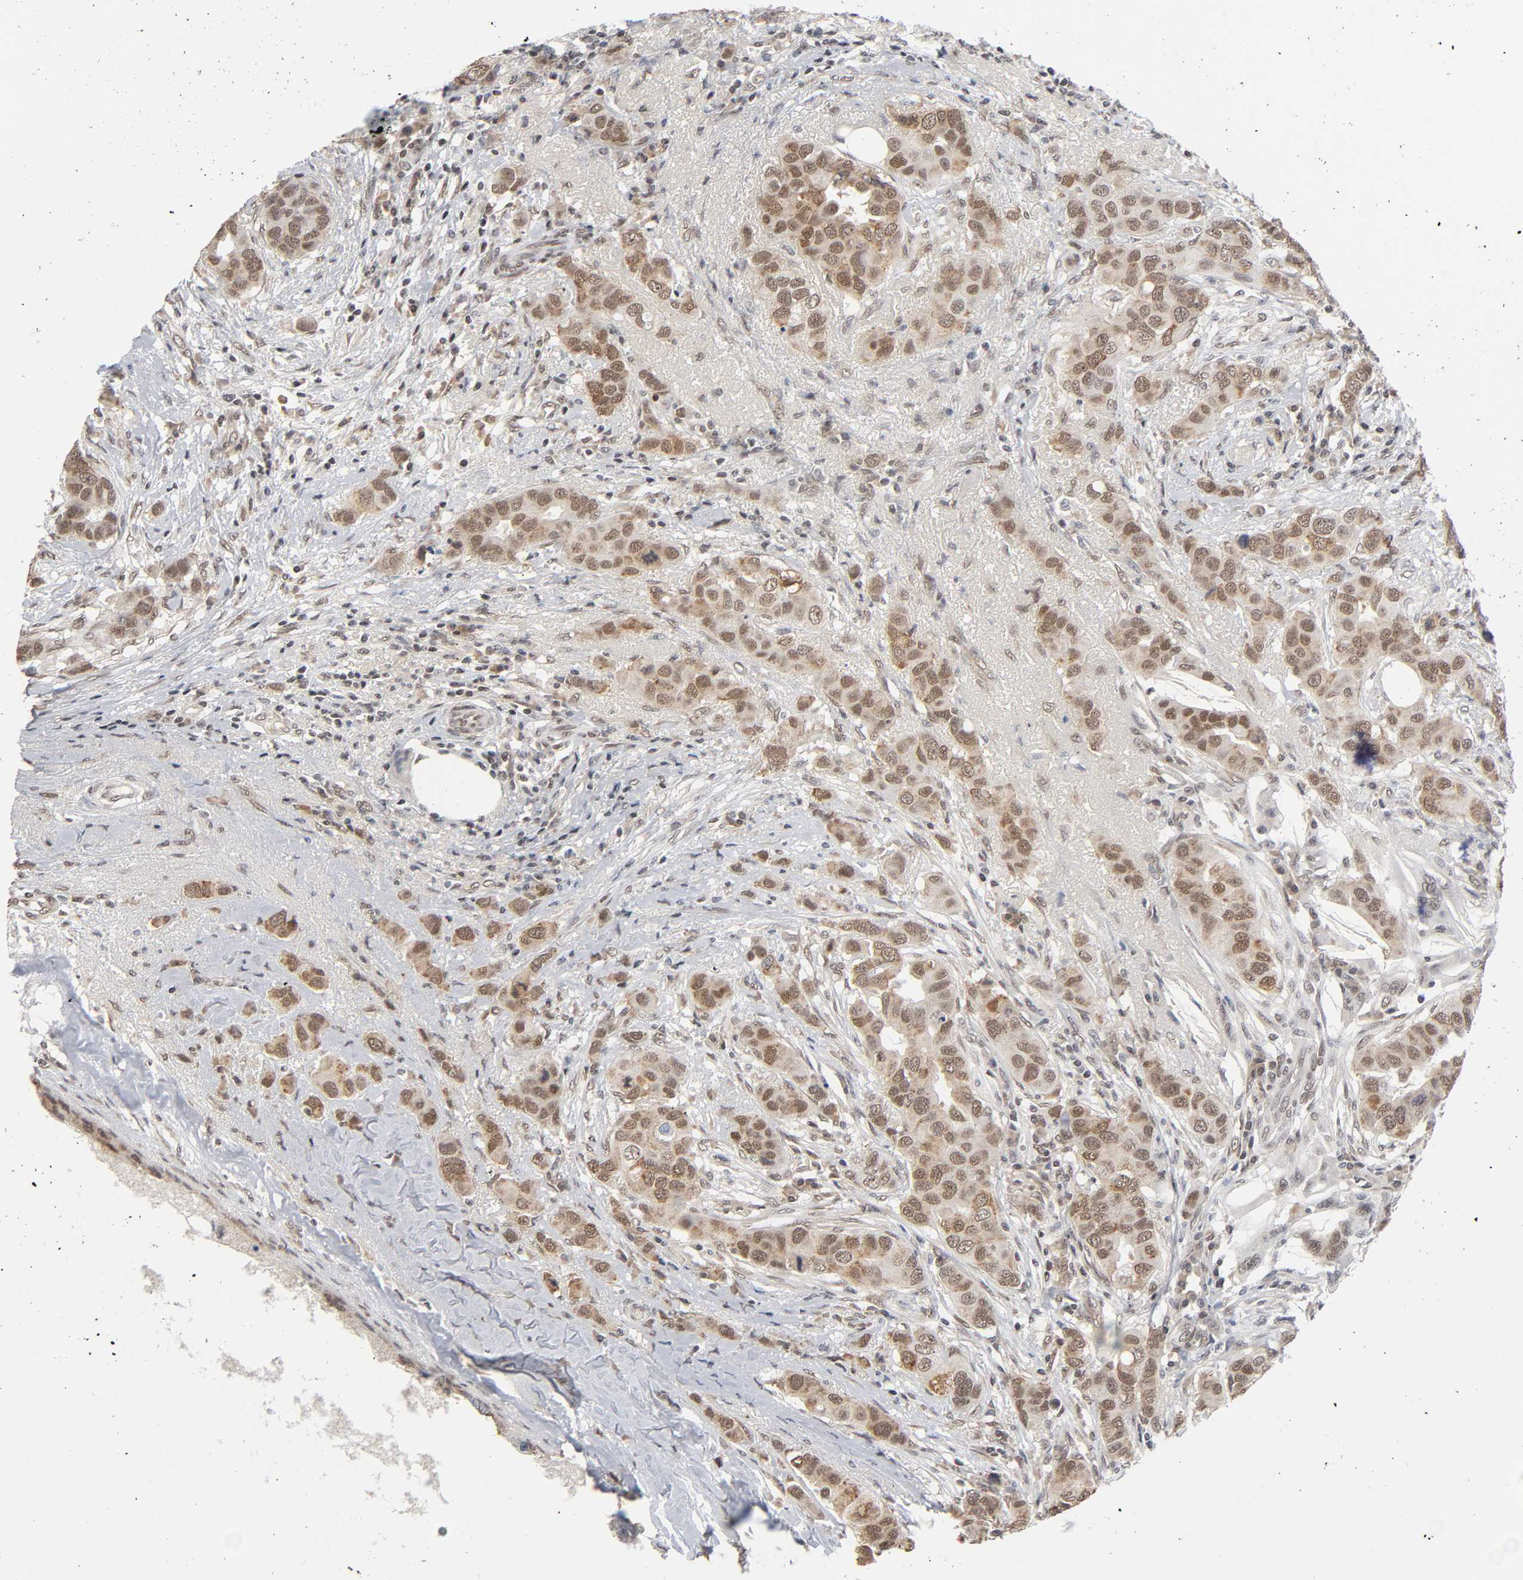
{"staining": {"intensity": "moderate", "quantity": ">75%", "location": "cytoplasmic/membranous,nuclear"}, "tissue": "breast cancer", "cell_type": "Tumor cells", "image_type": "cancer", "snomed": [{"axis": "morphology", "description": "Duct carcinoma"}, {"axis": "topography", "description": "Breast"}], "caption": "Tumor cells show moderate cytoplasmic/membranous and nuclear staining in about >75% of cells in breast invasive ductal carcinoma.", "gene": "ZNF384", "patient": {"sex": "female", "age": 50}}